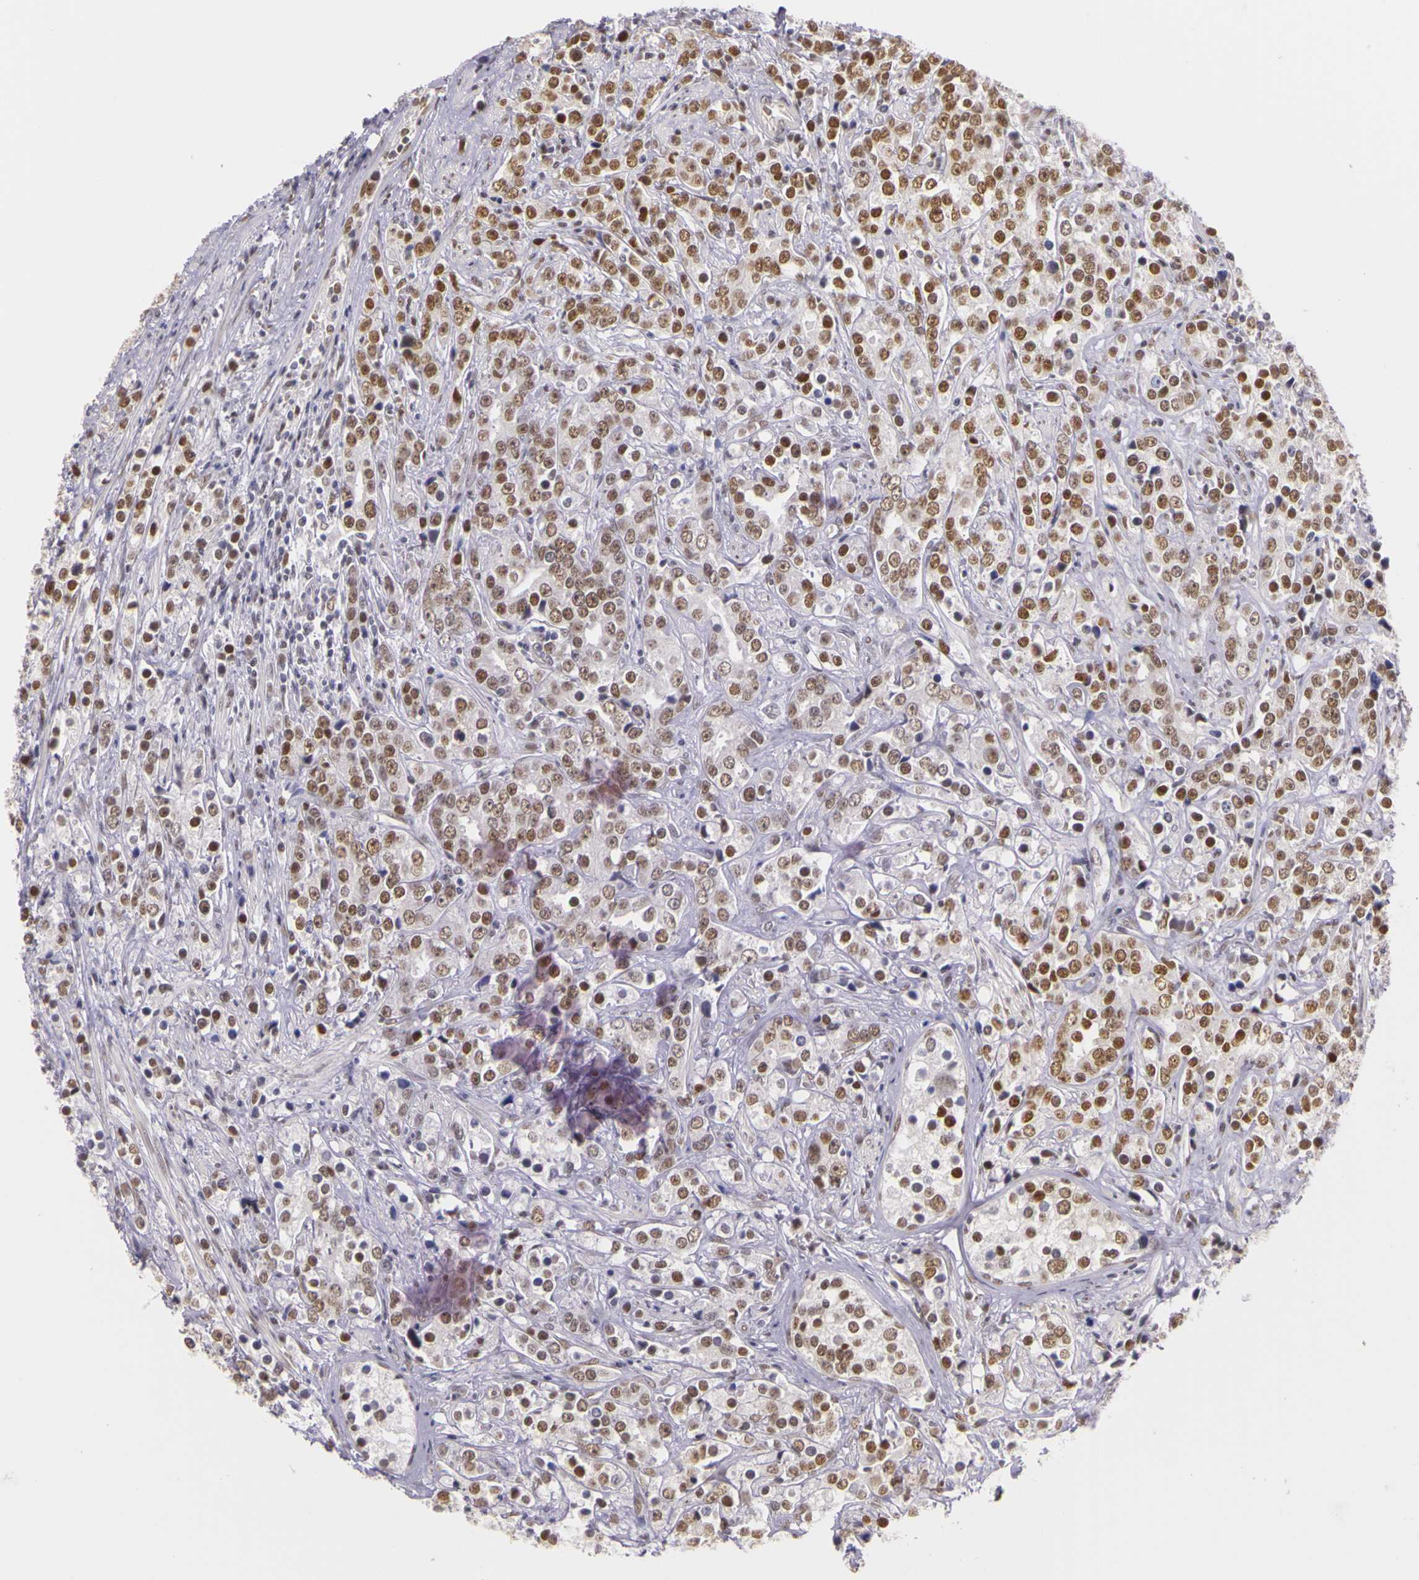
{"staining": {"intensity": "moderate", "quantity": ">75%", "location": "nuclear"}, "tissue": "prostate cancer", "cell_type": "Tumor cells", "image_type": "cancer", "snomed": [{"axis": "morphology", "description": "Adenocarcinoma, High grade"}, {"axis": "topography", "description": "Prostate"}], "caption": "Tumor cells reveal moderate nuclear positivity in approximately >75% of cells in prostate adenocarcinoma (high-grade). (Brightfield microscopy of DAB IHC at high magnification).", "gene": "WDR13", "patient": {"sex": "male", "age": 71}}